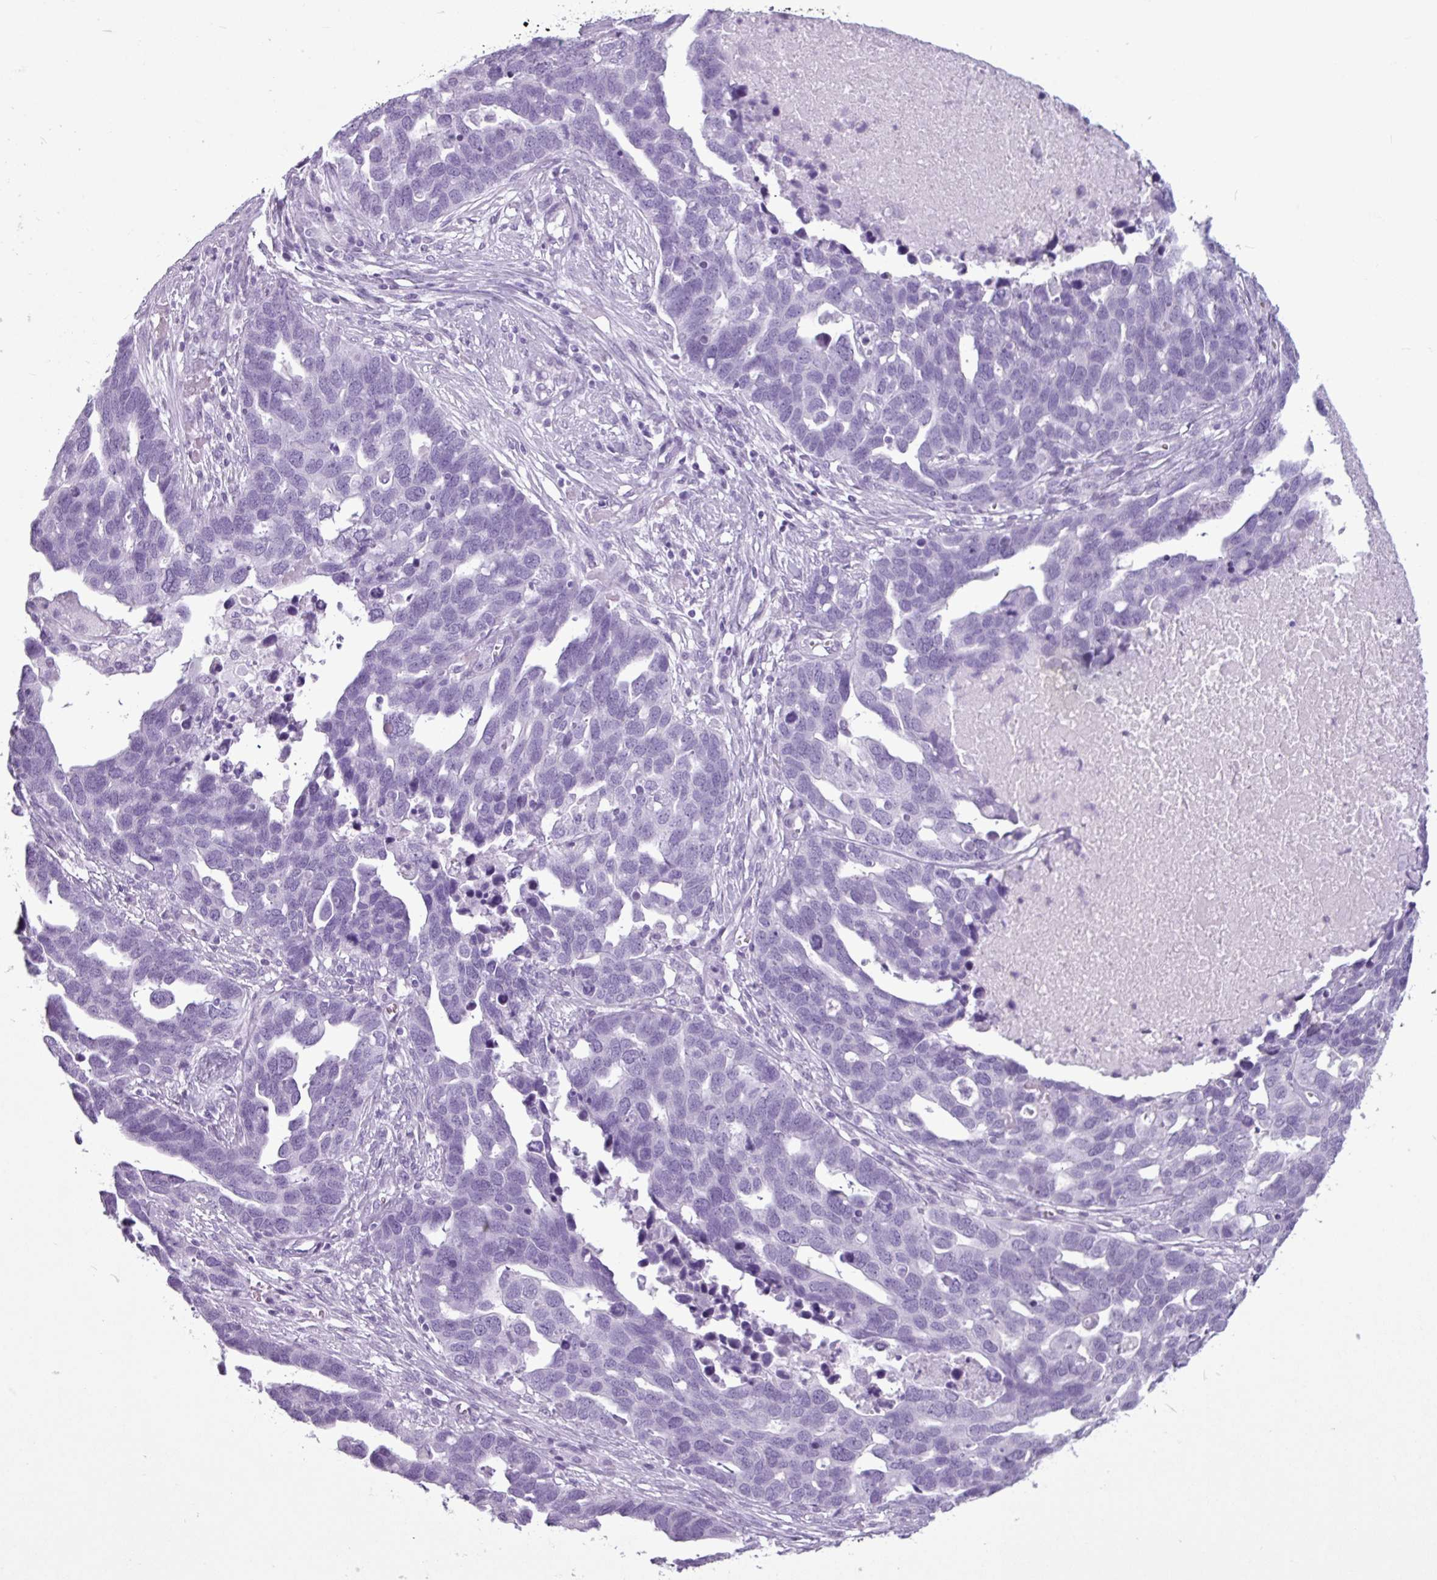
{"staining": {"intensity": "negative", "quantity": "none", "location": "none"}, "tissue": "ovarian cancer", "cell_type": "Tumor cells", "image_type": "cancer", "snomed": [{"axis": "morphology", "description": "Cystadenocarcinoma, serous, NOS"}, {"axis": "topography", "description": "Ovary"}], "caption": "Tumor cells are negative for brown protein staining in ovarian cancer.", "gene": "AMY1B", "patient": {"sex": "female", "age": 54}}